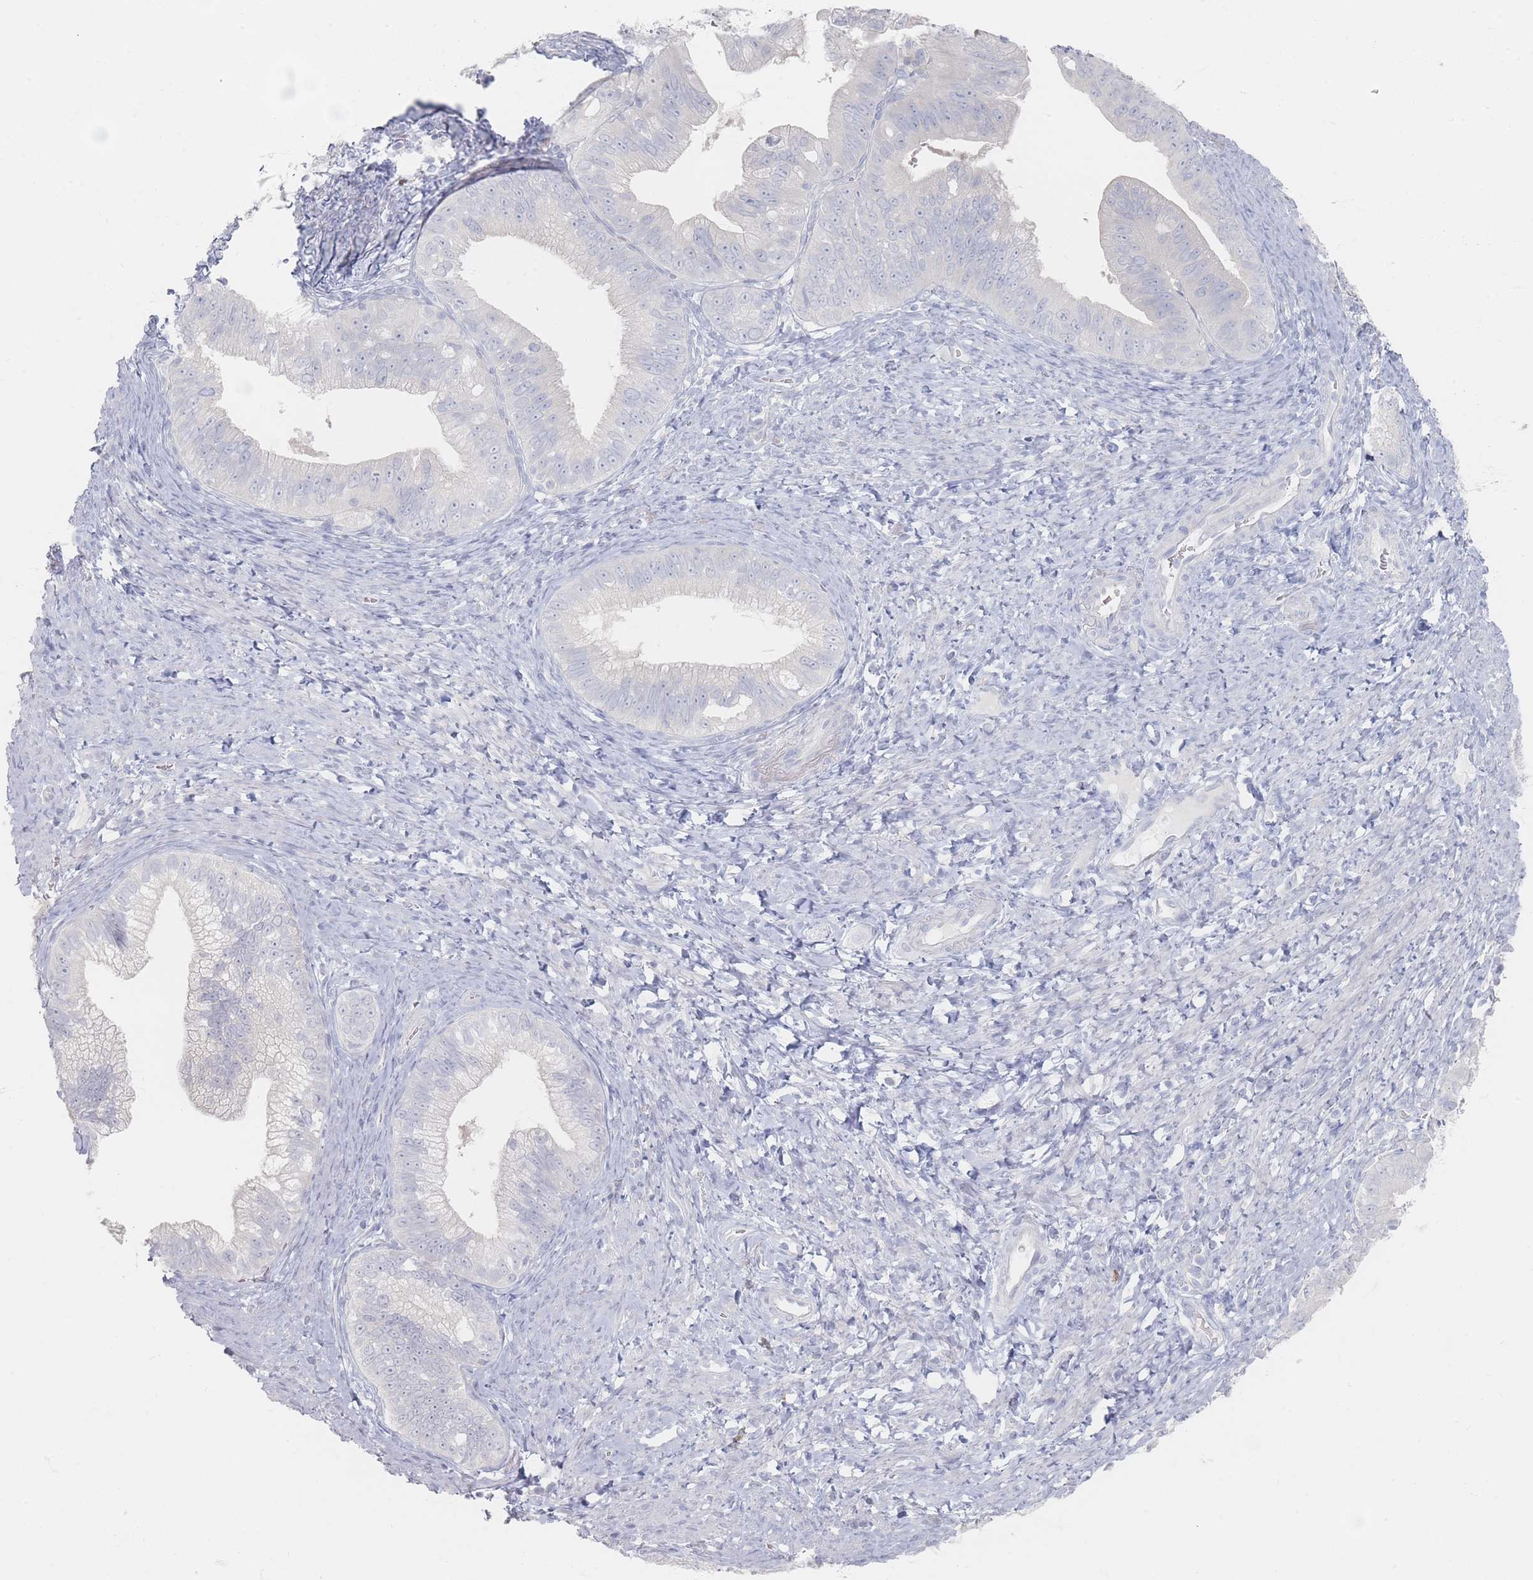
{"staining": {"intensity": "negative", "quantity": "none", "location": "none"}, "tissue": "pancreatic cancer", "cell_type": "Tumor cells", "image_type": "cancer", "snomed": [{"axis": "morphology", "description": "Adenocarcinoma, NOS"}, {"axis": "topography", "description": "Pancreas"}], "caption": "There is no significant expression in tumor cells of adenocarcinoma (pancreatic). (Stains: DAB (3,3'-diaminobenzidine) immunohistochemistry (IHC) with hematoxylin counter stain, Microscopy: brightfield microscopy at high magnification).", "gene": "CD37", "patient": {"sex": "male", "age": 70}}